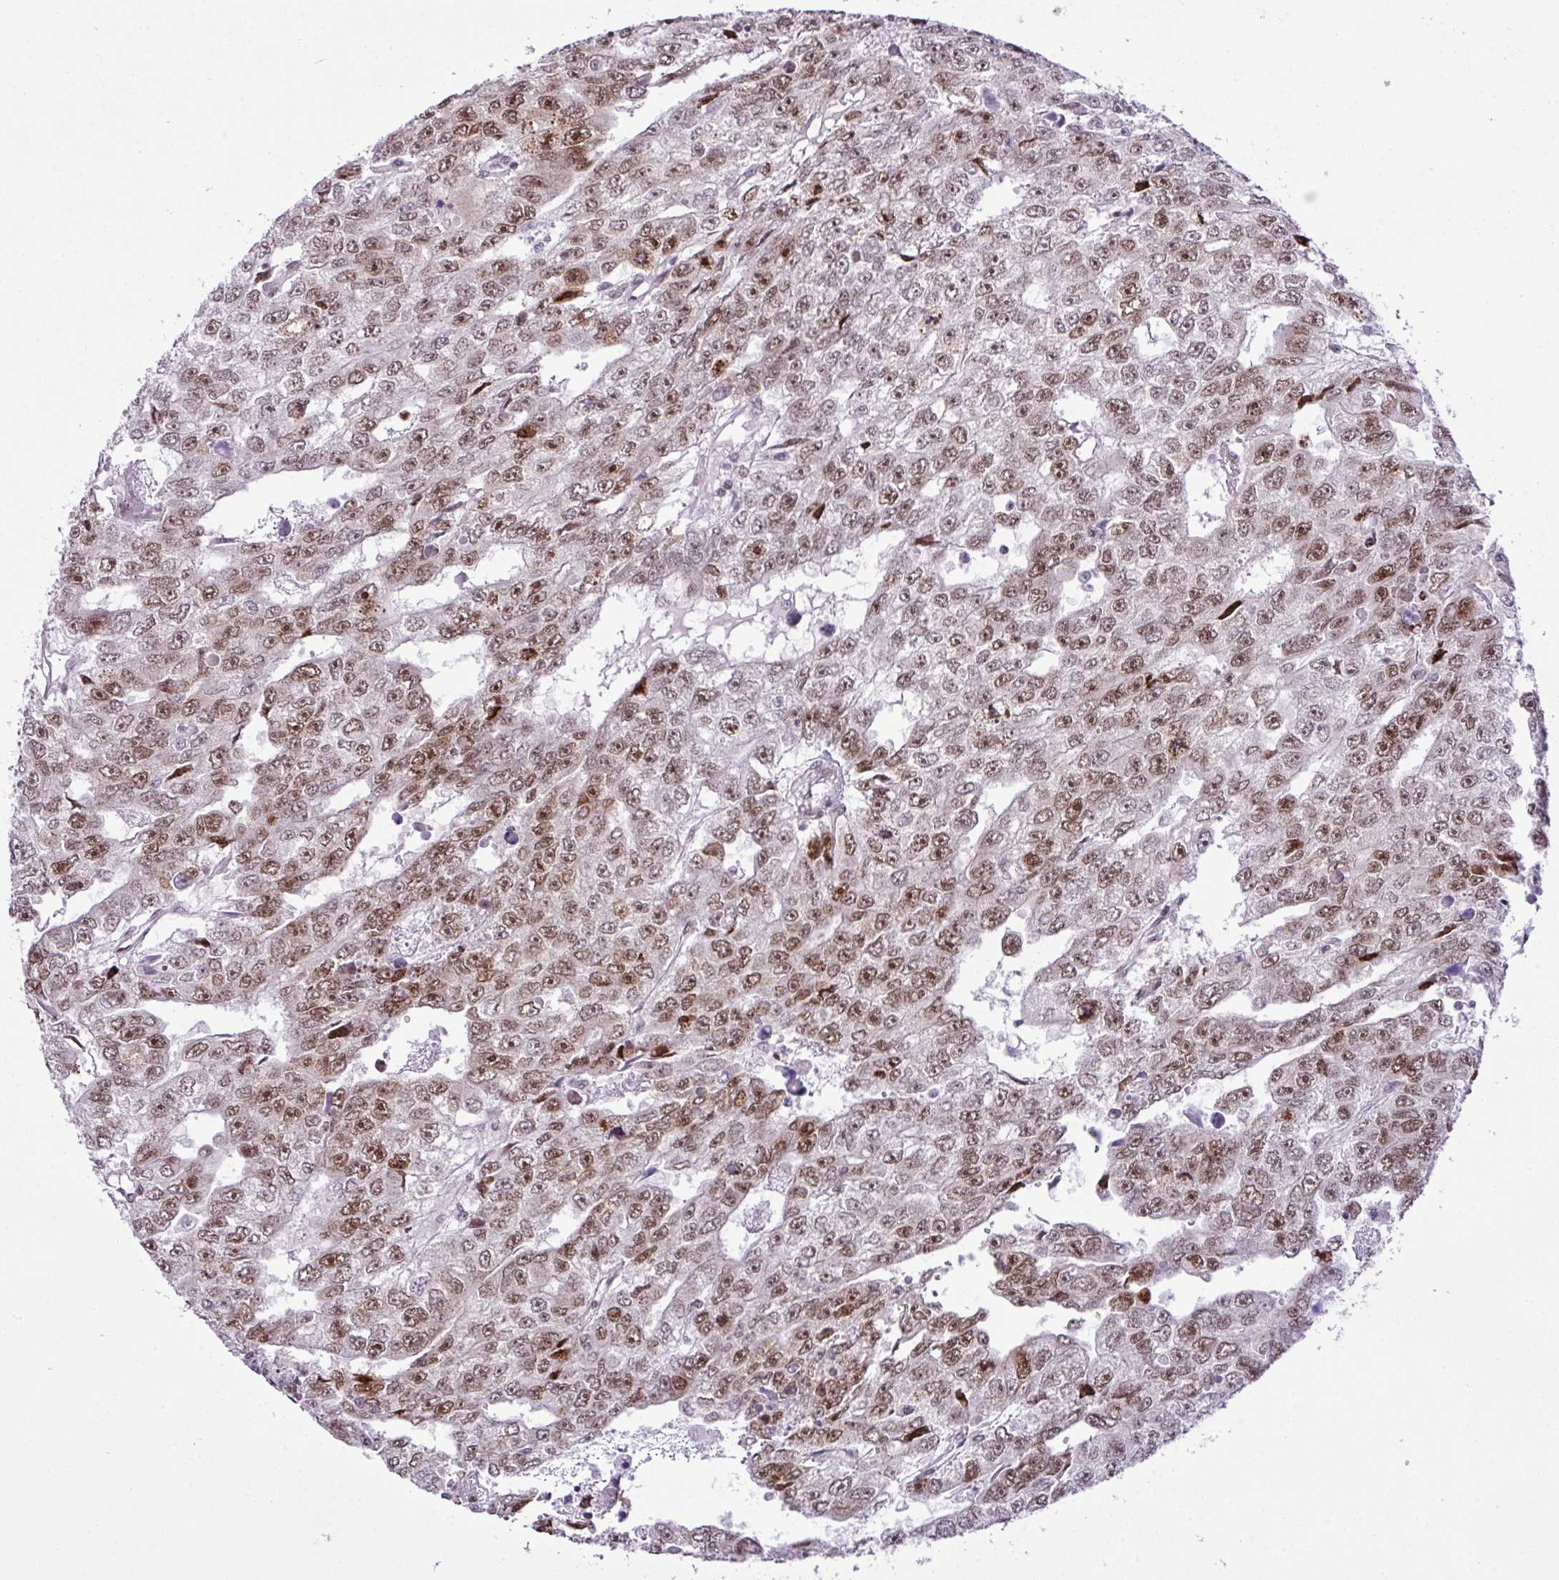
{"staining": {"intensity": "moderate", "quantity": ">75%", "location": "nuclear"}, "tissue": "testis cancer", "cell_type": "Tumor cells", "image_type": "cancer", "snomed": [{"axis": "morphology", "description": "Carcinoma, Embryonal, NOS"}, {"axis": "topography", "description": "Testis"}], "caption": "An IHC histopathology image of neoplastic tissue is shown. Protein staining in brown shows moderate nuclear positivity in testis embryonal carcinoma within tumor cells.", "gene": "CCDC137", "patient": {"sex": "male", "age": 20}}